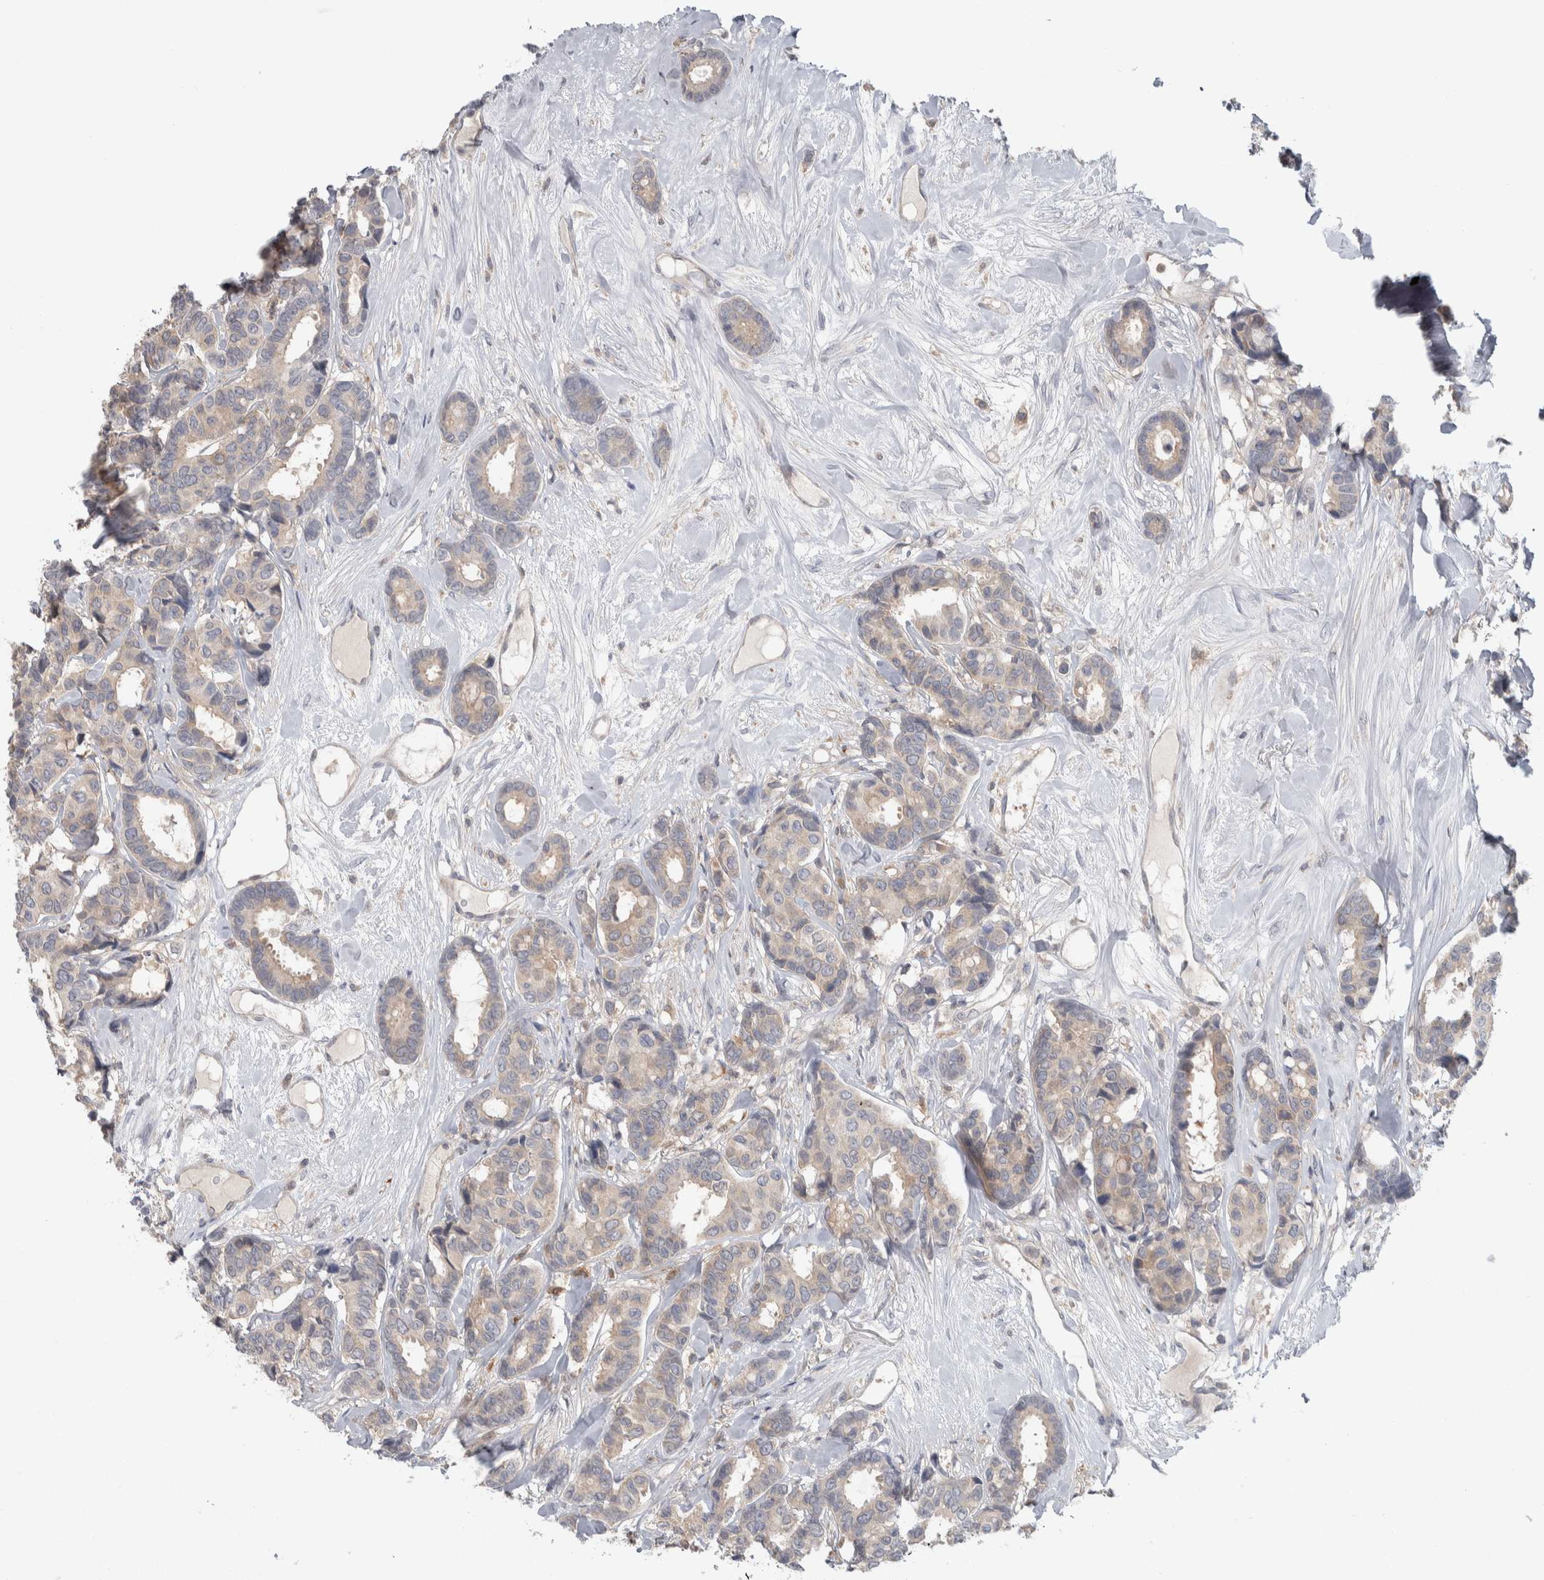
{"staining": {"intensity": "weak", "quantity": "<25%", "location": "cytoplasmic/membranous"}, "tissue": "breast cancer", "cell_type": "Tumor cells", "image_type": "cancer", "snomed": [{"axis": "morphology", "description": "Duct carcinoma"}, {"axis": "topography", "description": "Breast"}], "caption": "Protein analysis of breast cancer (invasive ductal carcinoma) displays no significant expression in tumor cells.", "gene": "HTATIP2", "patient": {"sex": "female", "age": 87}}